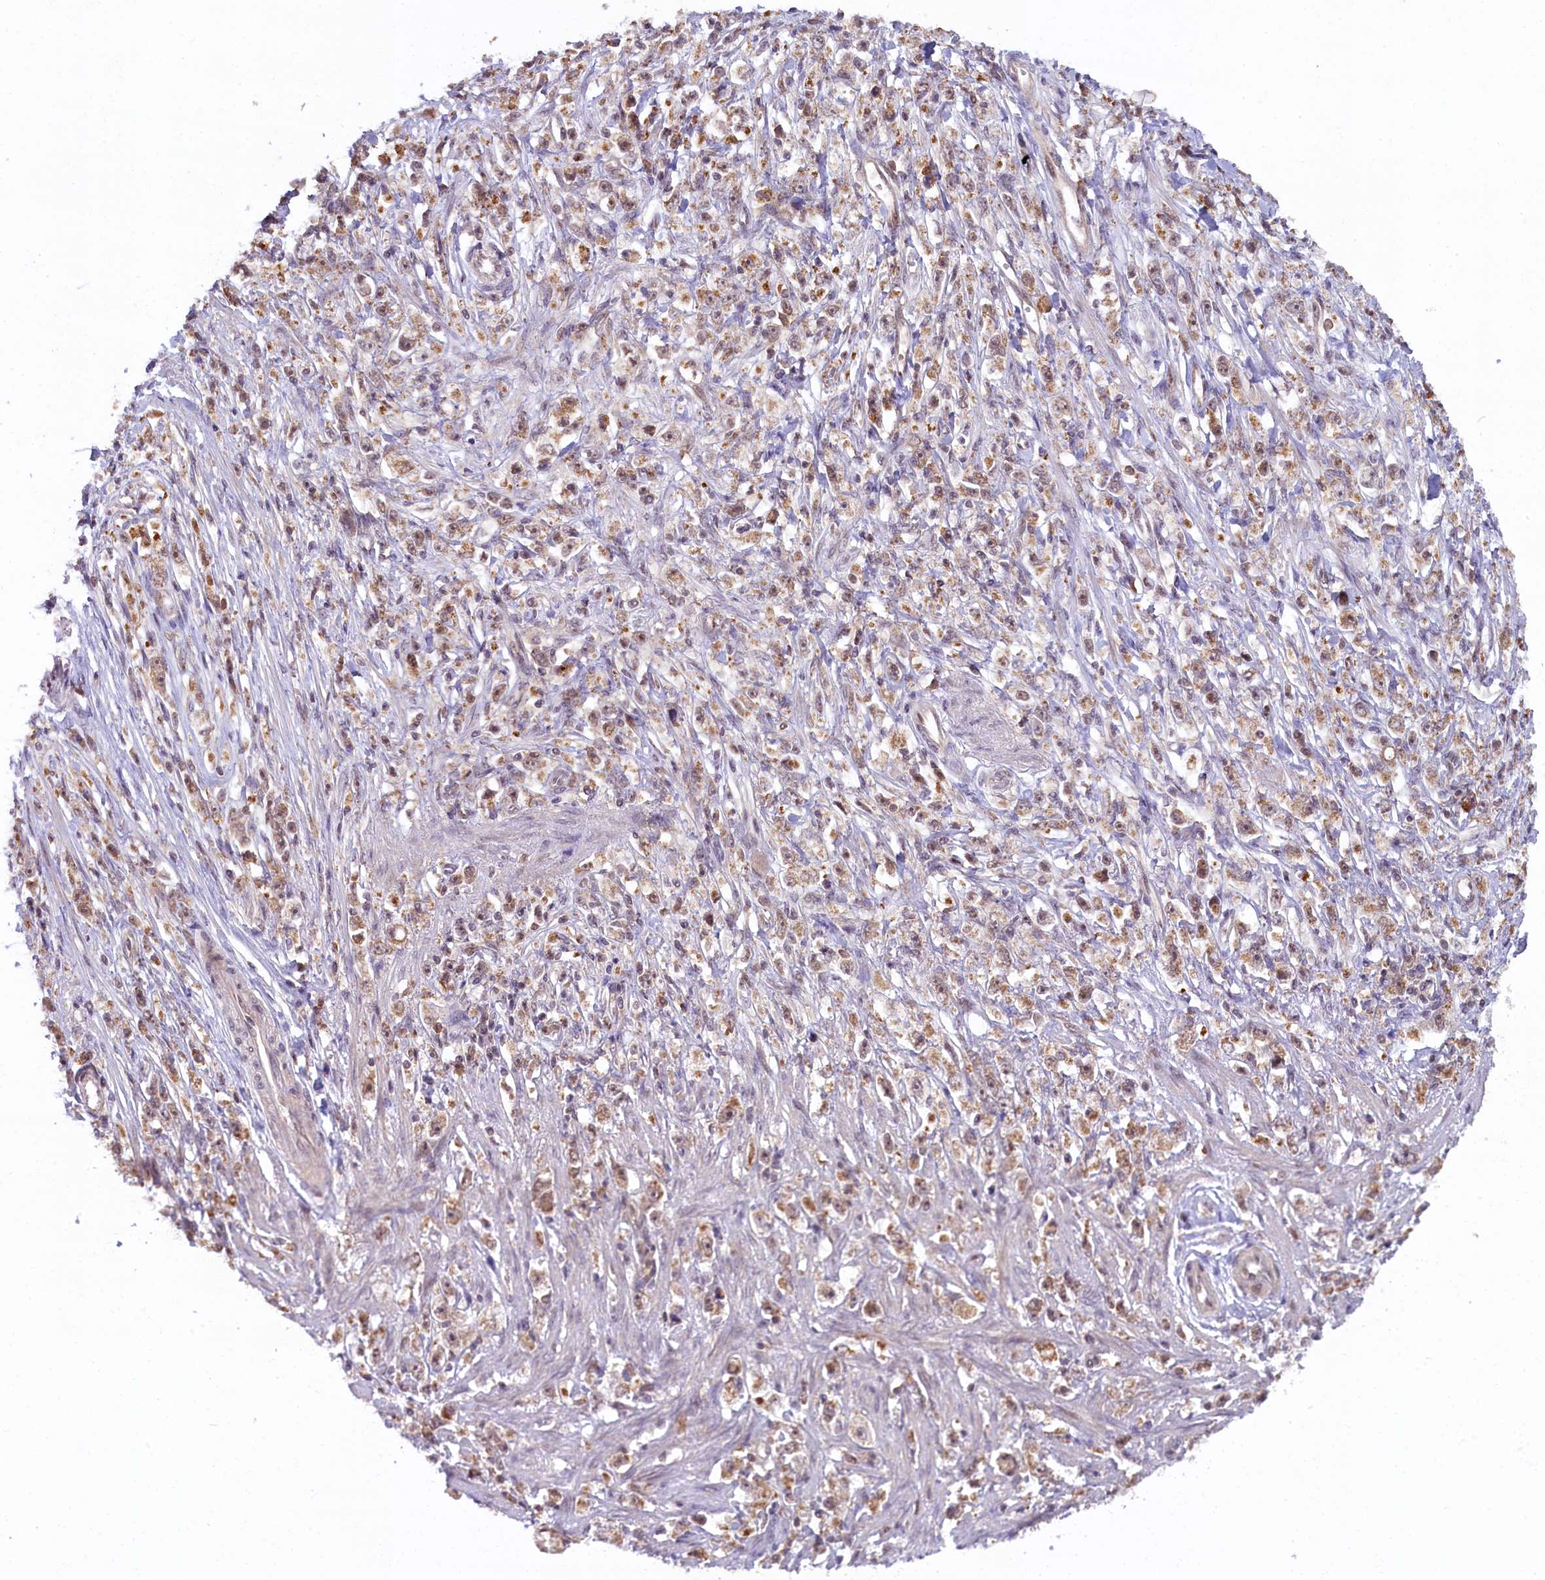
{"staining": {"intensity": "weak", "quantity": "25%-75%", "location": "cytoplasmic/membranous"}, "tissue": "stomach cancer", "cell_type": "Tumor cells", "image_type": "cancer", "snomed": [{"axis": "morphology", "description": "Adenocarcinoma, NOS"}, {"axis": "topography", "description": "Stomach"}], "caption": "A micrograph of stomach adenocarcinoma stained for a protein shows weak cytoplasmic/membranous brown staining in tumor cells. The protein of interest is shown in brown color, while the nuclei are stained blue.", "gene": "CARD8", "patient": {"sex": "female", "age": 59}}